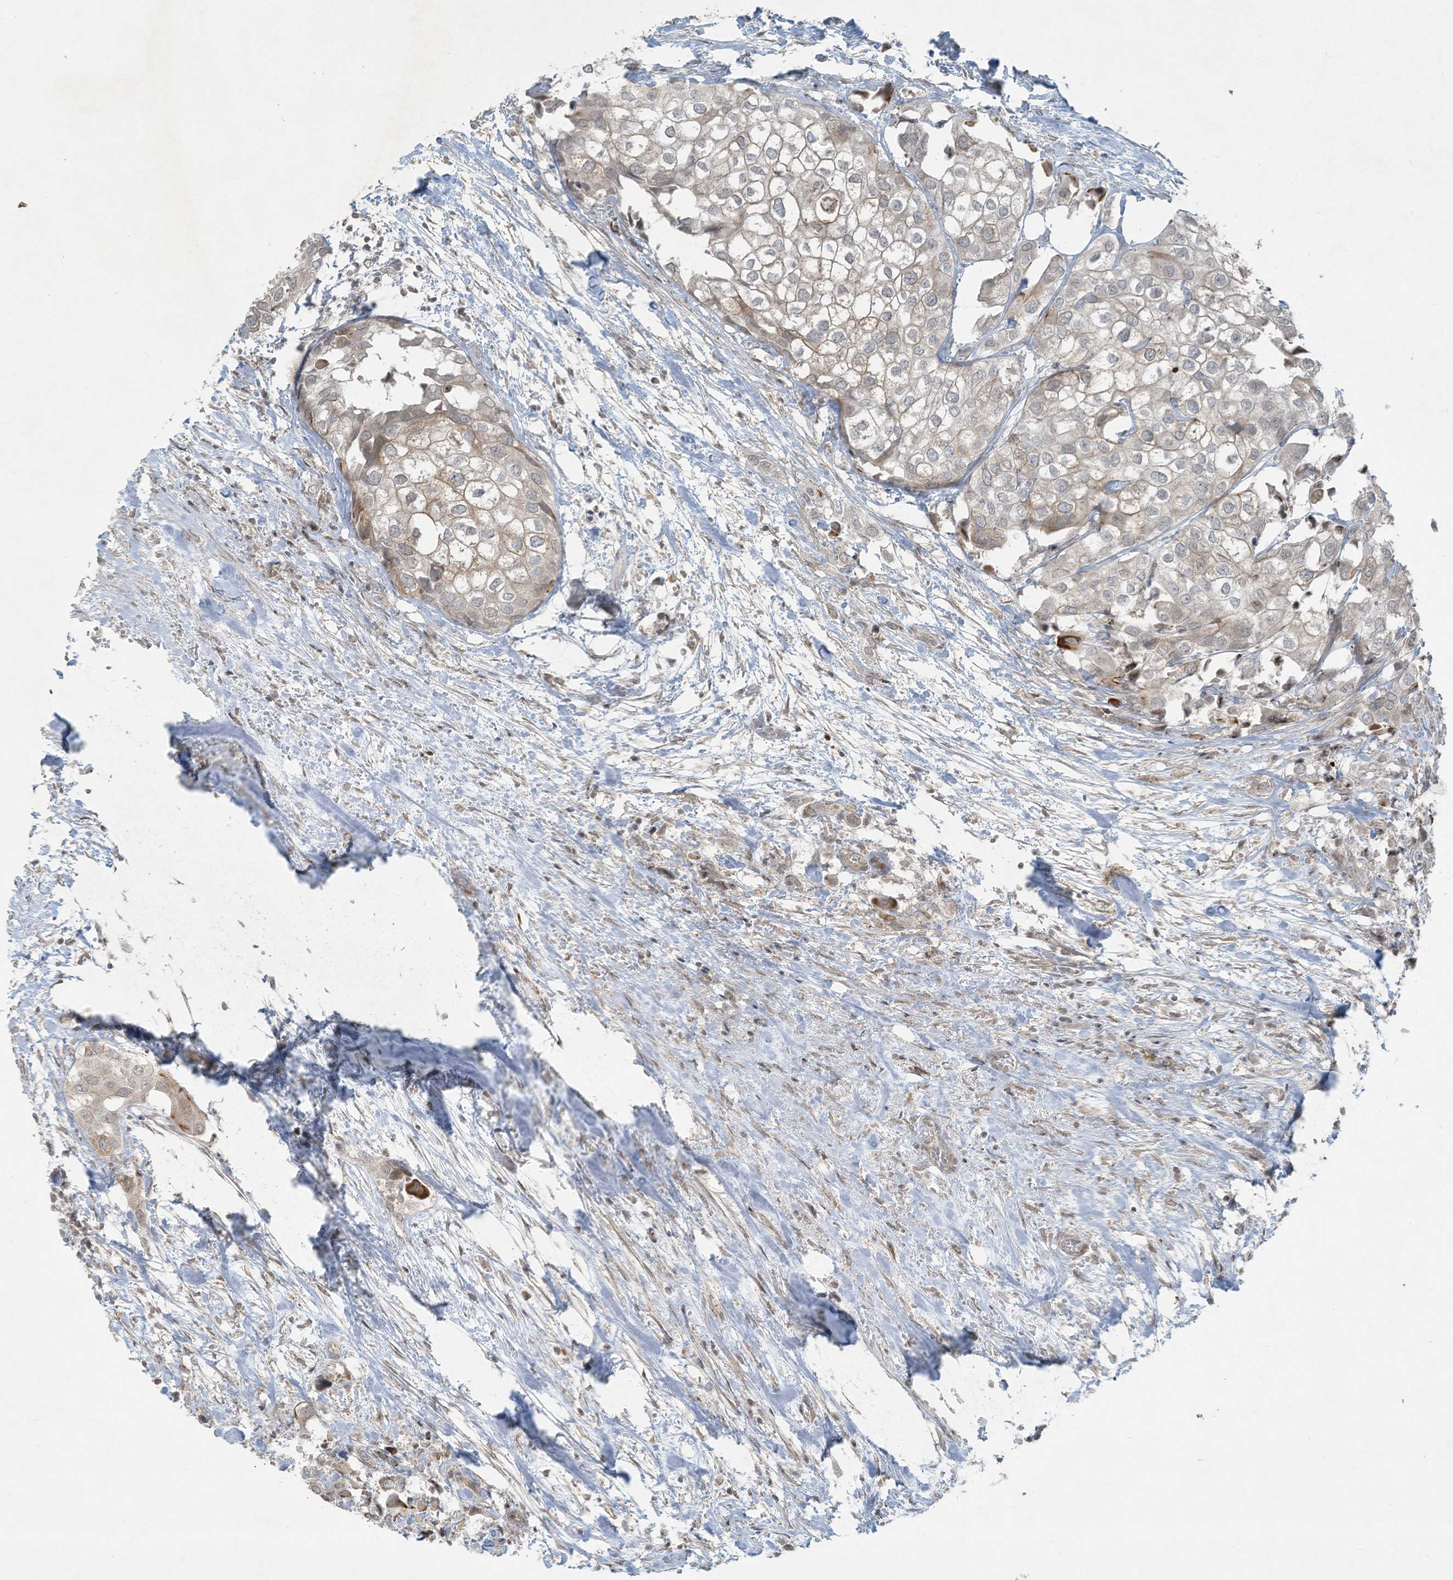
{"staining": {"intensity": "negative", "quantity": "none", "location": "none"}, "tissue": "urothelial cancer", "cell_type": "Tumor cells", "image_type": "cancer", "snomed": [{"axis": "morphology", "description": "Urothelial carcinoma, High grade"}, {"axis": "topography", "description": "Urinary bladder"}], "caption": "Tumor cells are negative for protein expression in human urothelial cancer.", "gene": "ZNF263", "patient": {"sex": "male", "age": 64}}